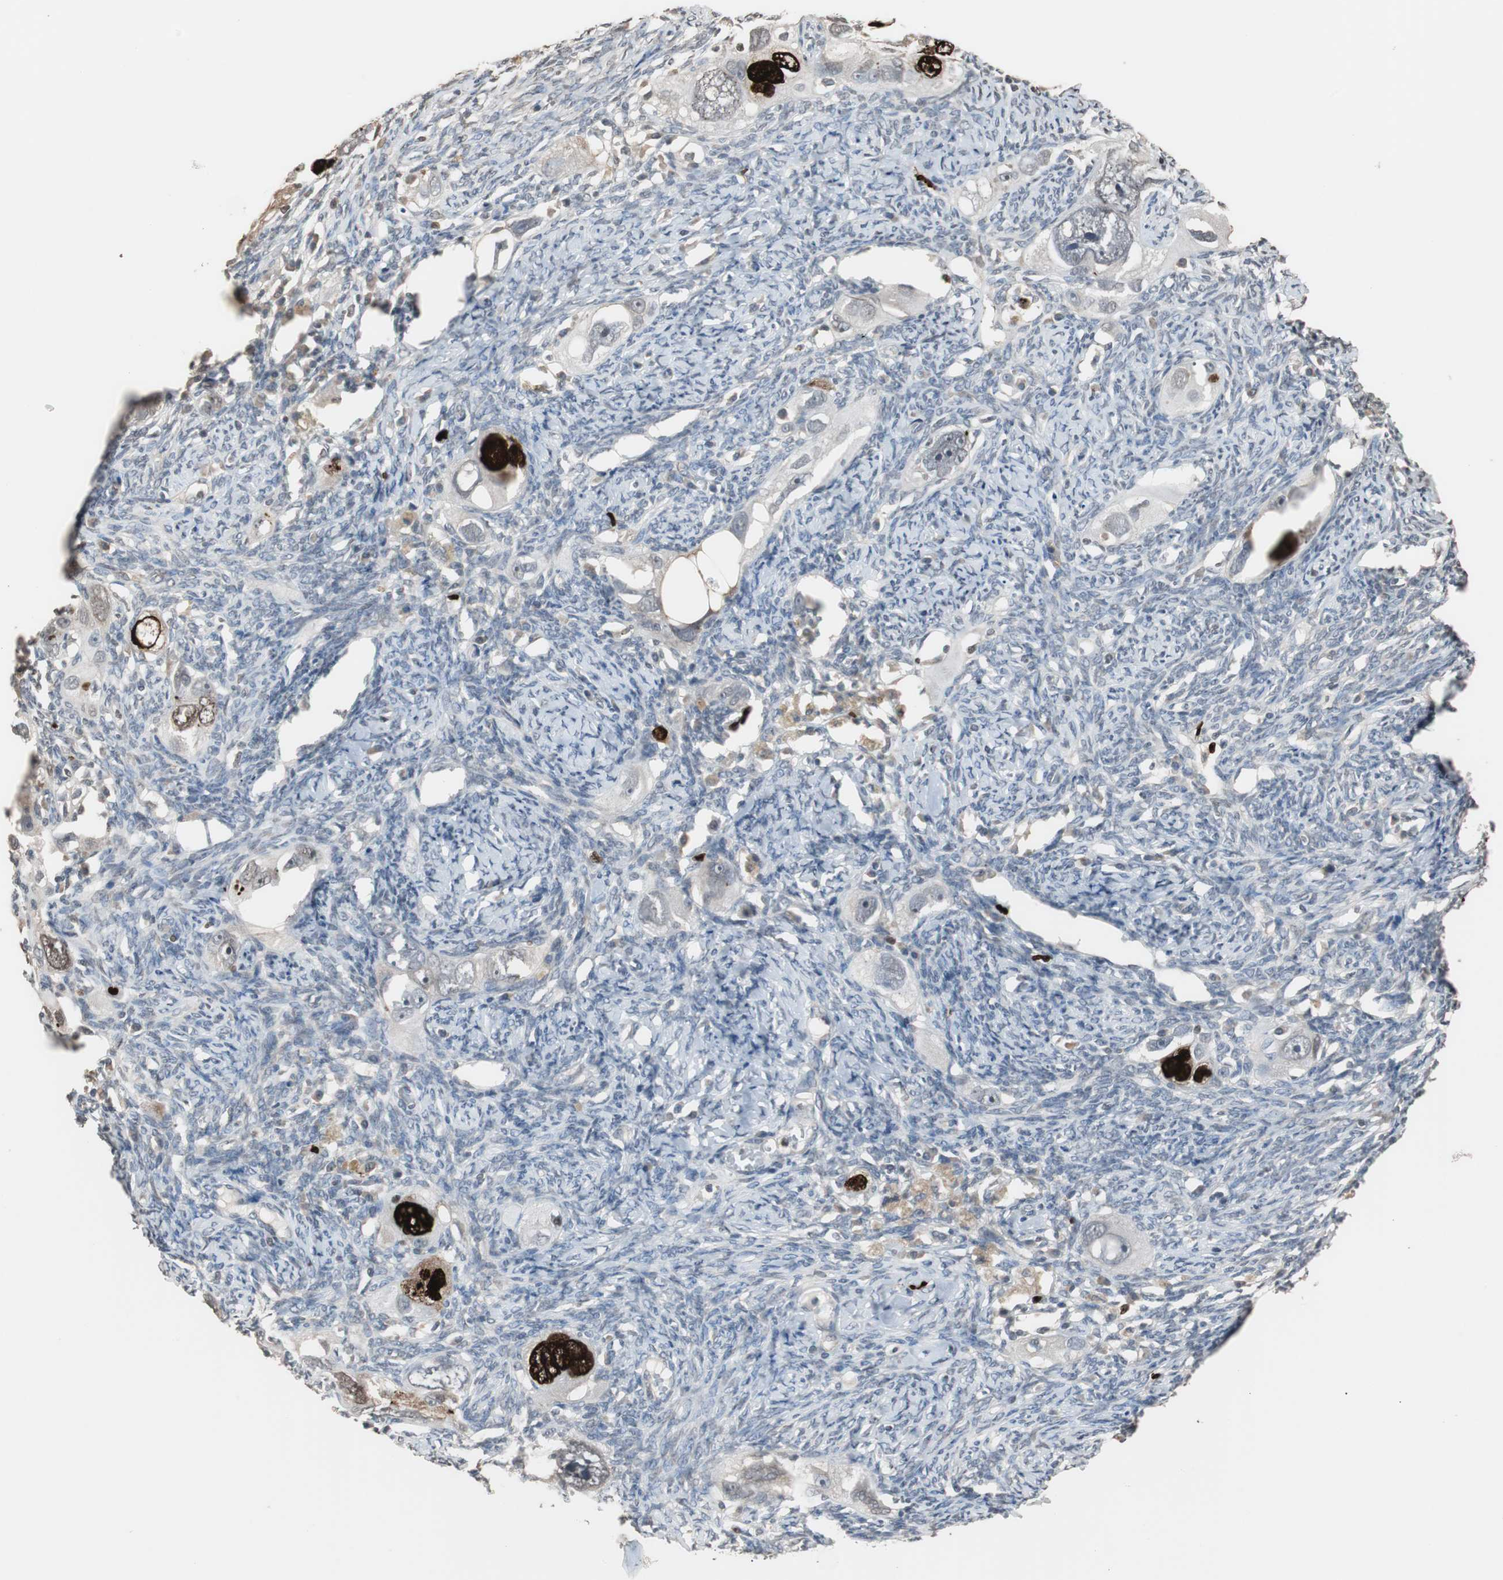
{"staining": {"intensity": "strong", "quantity": "25%-75%", "location": "nuclear"}, "tissue": "ovarian cancer", "cell_type": "Tumor cells", "image_type": "cancer", "snomed": [{"axis": "morphology", "description": "Normal tissue, NOS"}, {"axis": "morphology", "description": "Cystadenocarcinoma, serous, NOS"}, {"axis": "topography", "description": "Ovary"}], "caption": "High-magnification brightfield microscopy of ovarian serous cystadenocarcinoma stained with DAB (3,3'-diaminobenzidine) (brown) and counterstained with hematoxylin (blue). tumor cells exhibit strong nuclear positivity is present in about25%-75% of cells. The staining was performed using DAB, with brown indicating positive protein expression. Nuclei are stained blue with hematoxylin.", "gene": "TOP2A", "patient": {"sex": "female", "age": 62}}